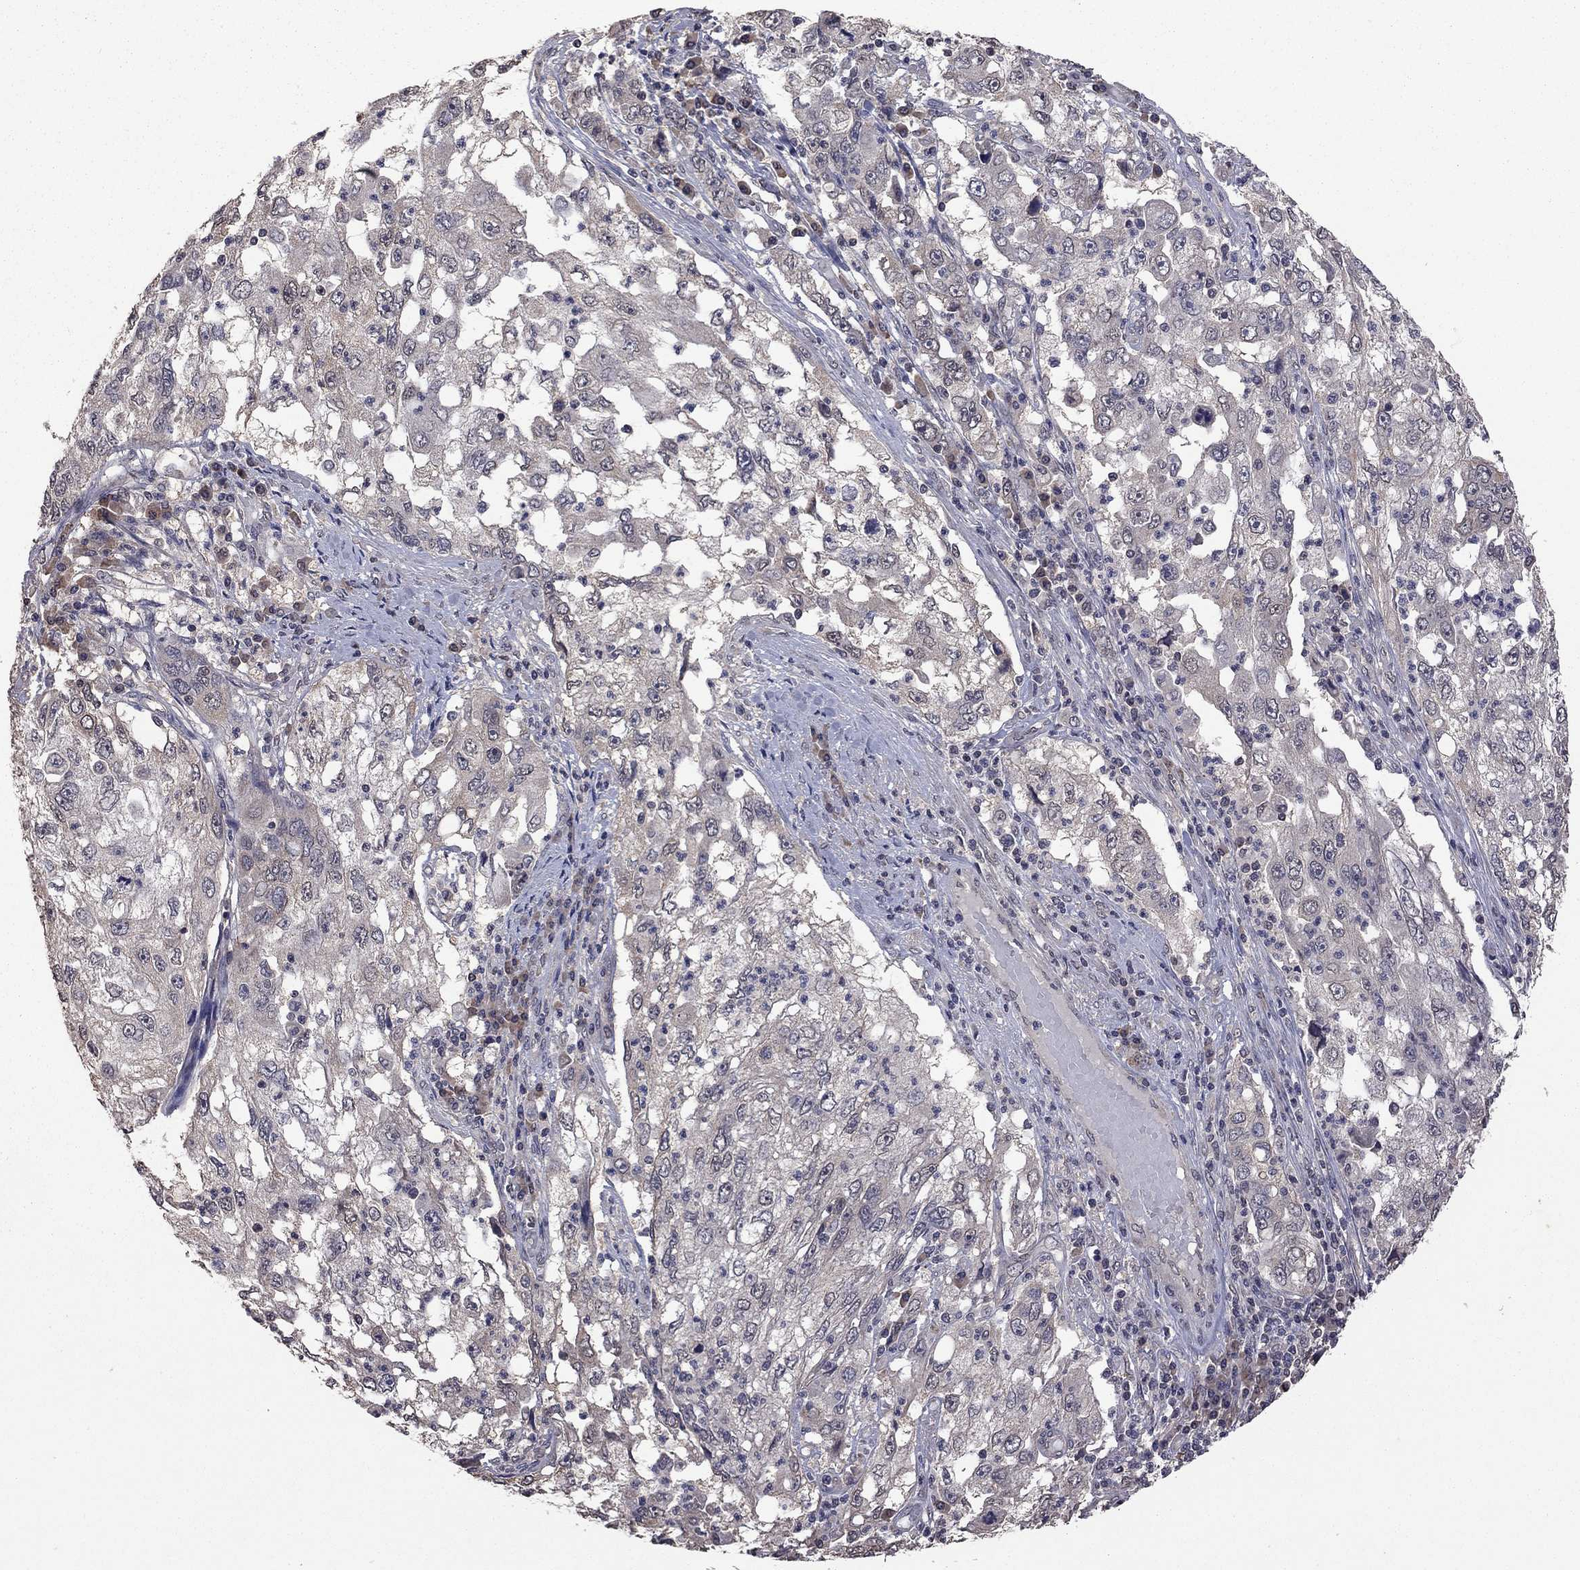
{"staining": {"intensity": "negative", "quantity": "none", "location": "none"}, "tissue": "cervical cancer", "cell_type": "Tumor cells", "image_type": "cancer", "snomed": [{"axis": "morphology", "description": "Squamous cell carcinoma, NOS"}, {"axis": "topography", "description": "Cervix"}], "caption": "Cervical cancer was stained to show a protein in brown. There is no significant expression in tumor cells.", "gene": "TSNARE1", "patient": {"sex": "female", "age": 36}}